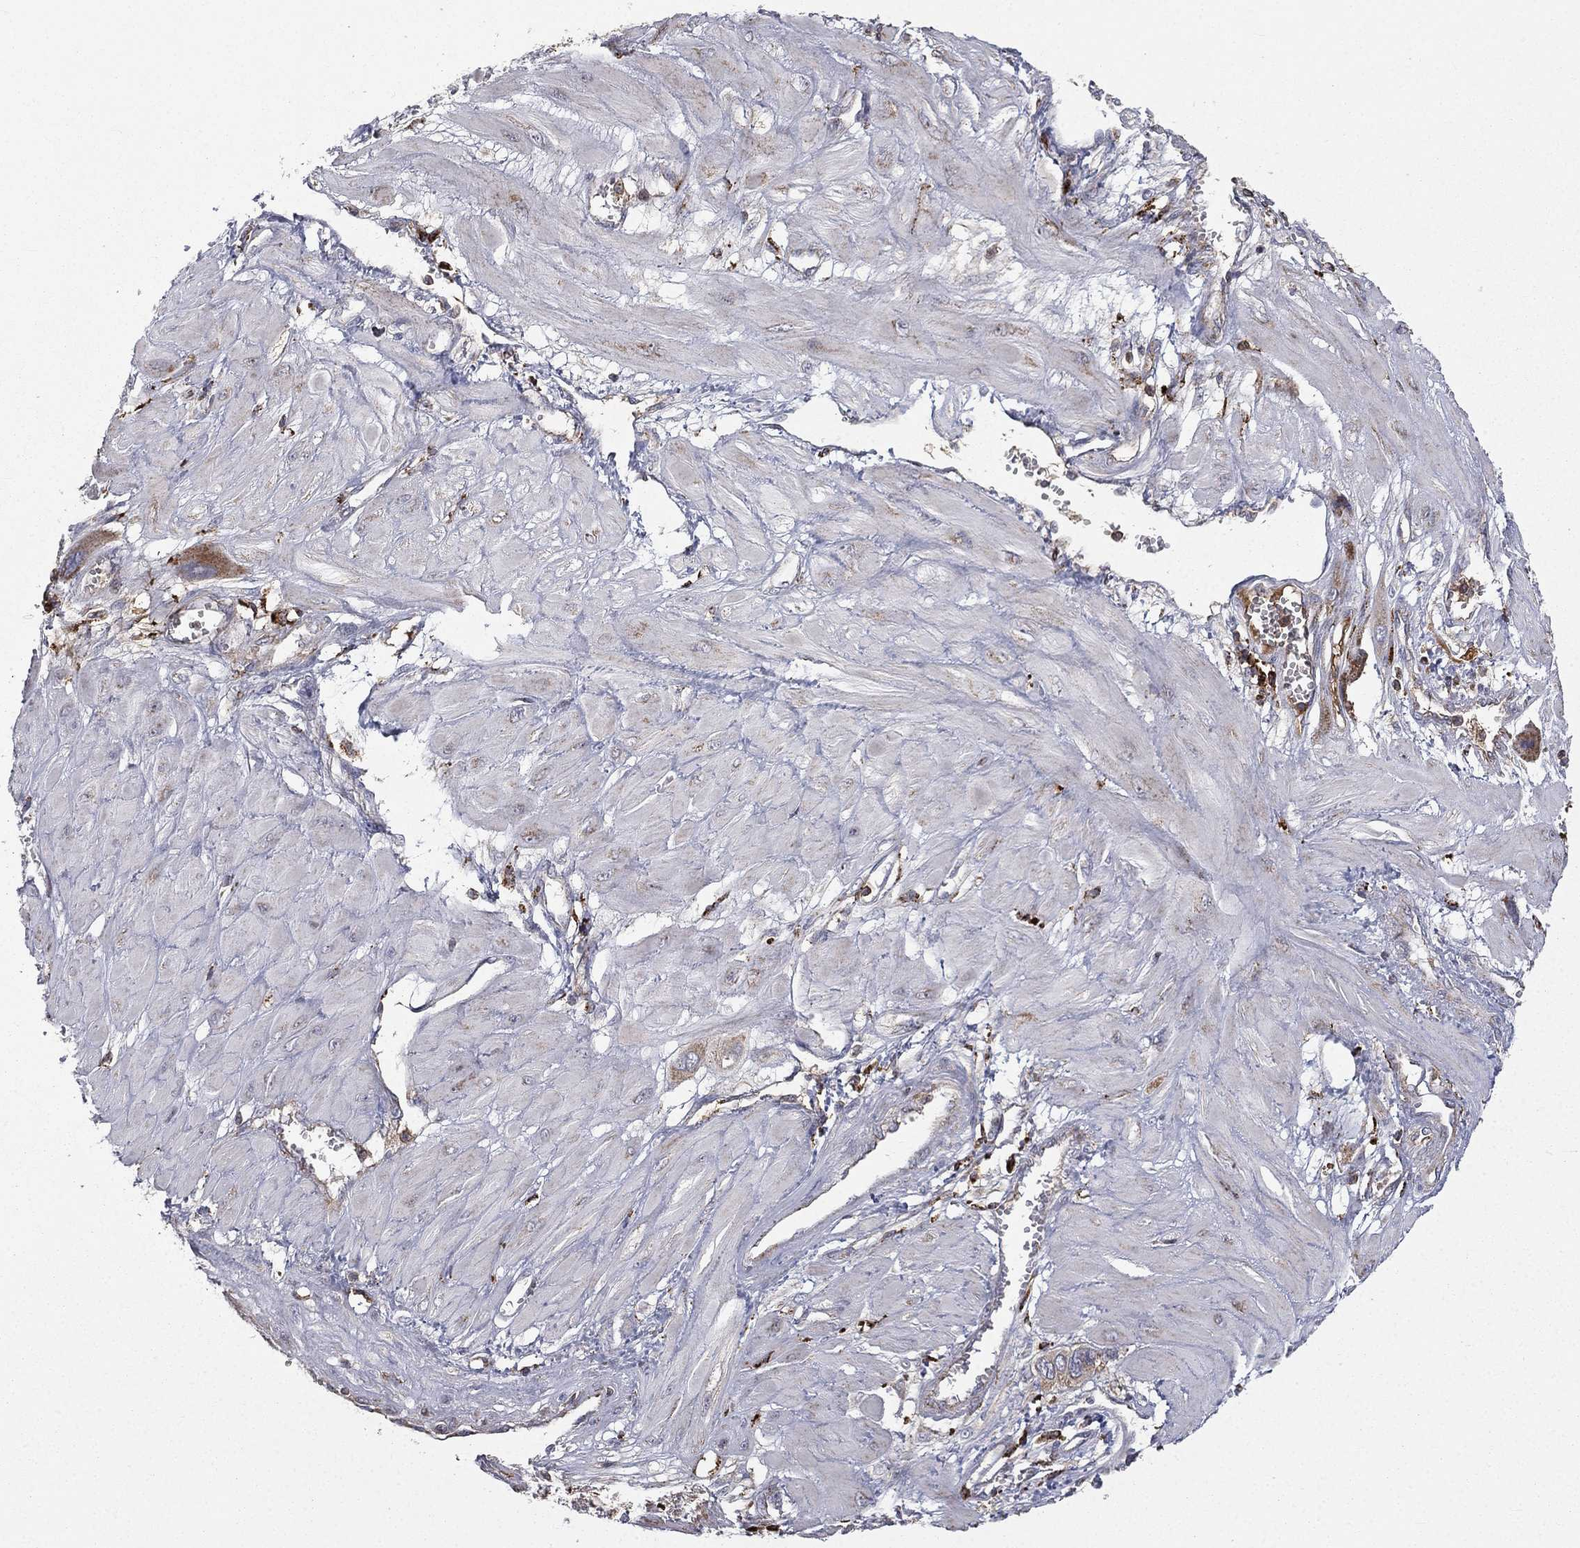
{"staining": {"intensity": "moderate", "quantity": "<25%", "location": "cytoplasmic/membranous"}, "tissue": "cervical cancer", "cell_type": "Tumor cells", "image_type": "cancer", "snomed": [{"axis": "morphology", "description": "Squamous cell carcinoma, NOS"}, {"axis": "topography", "description": "Cervix"}], "caption": "Immunohistochemistry (IHC) of squamous cell carcinoma (cervical) exhibits low levels of moderate cytoplasmic/membranous positivity in approximately <25% of tumor cells.", "gene": "RIN3", "patient": {"sex": "female", "age": 34}}